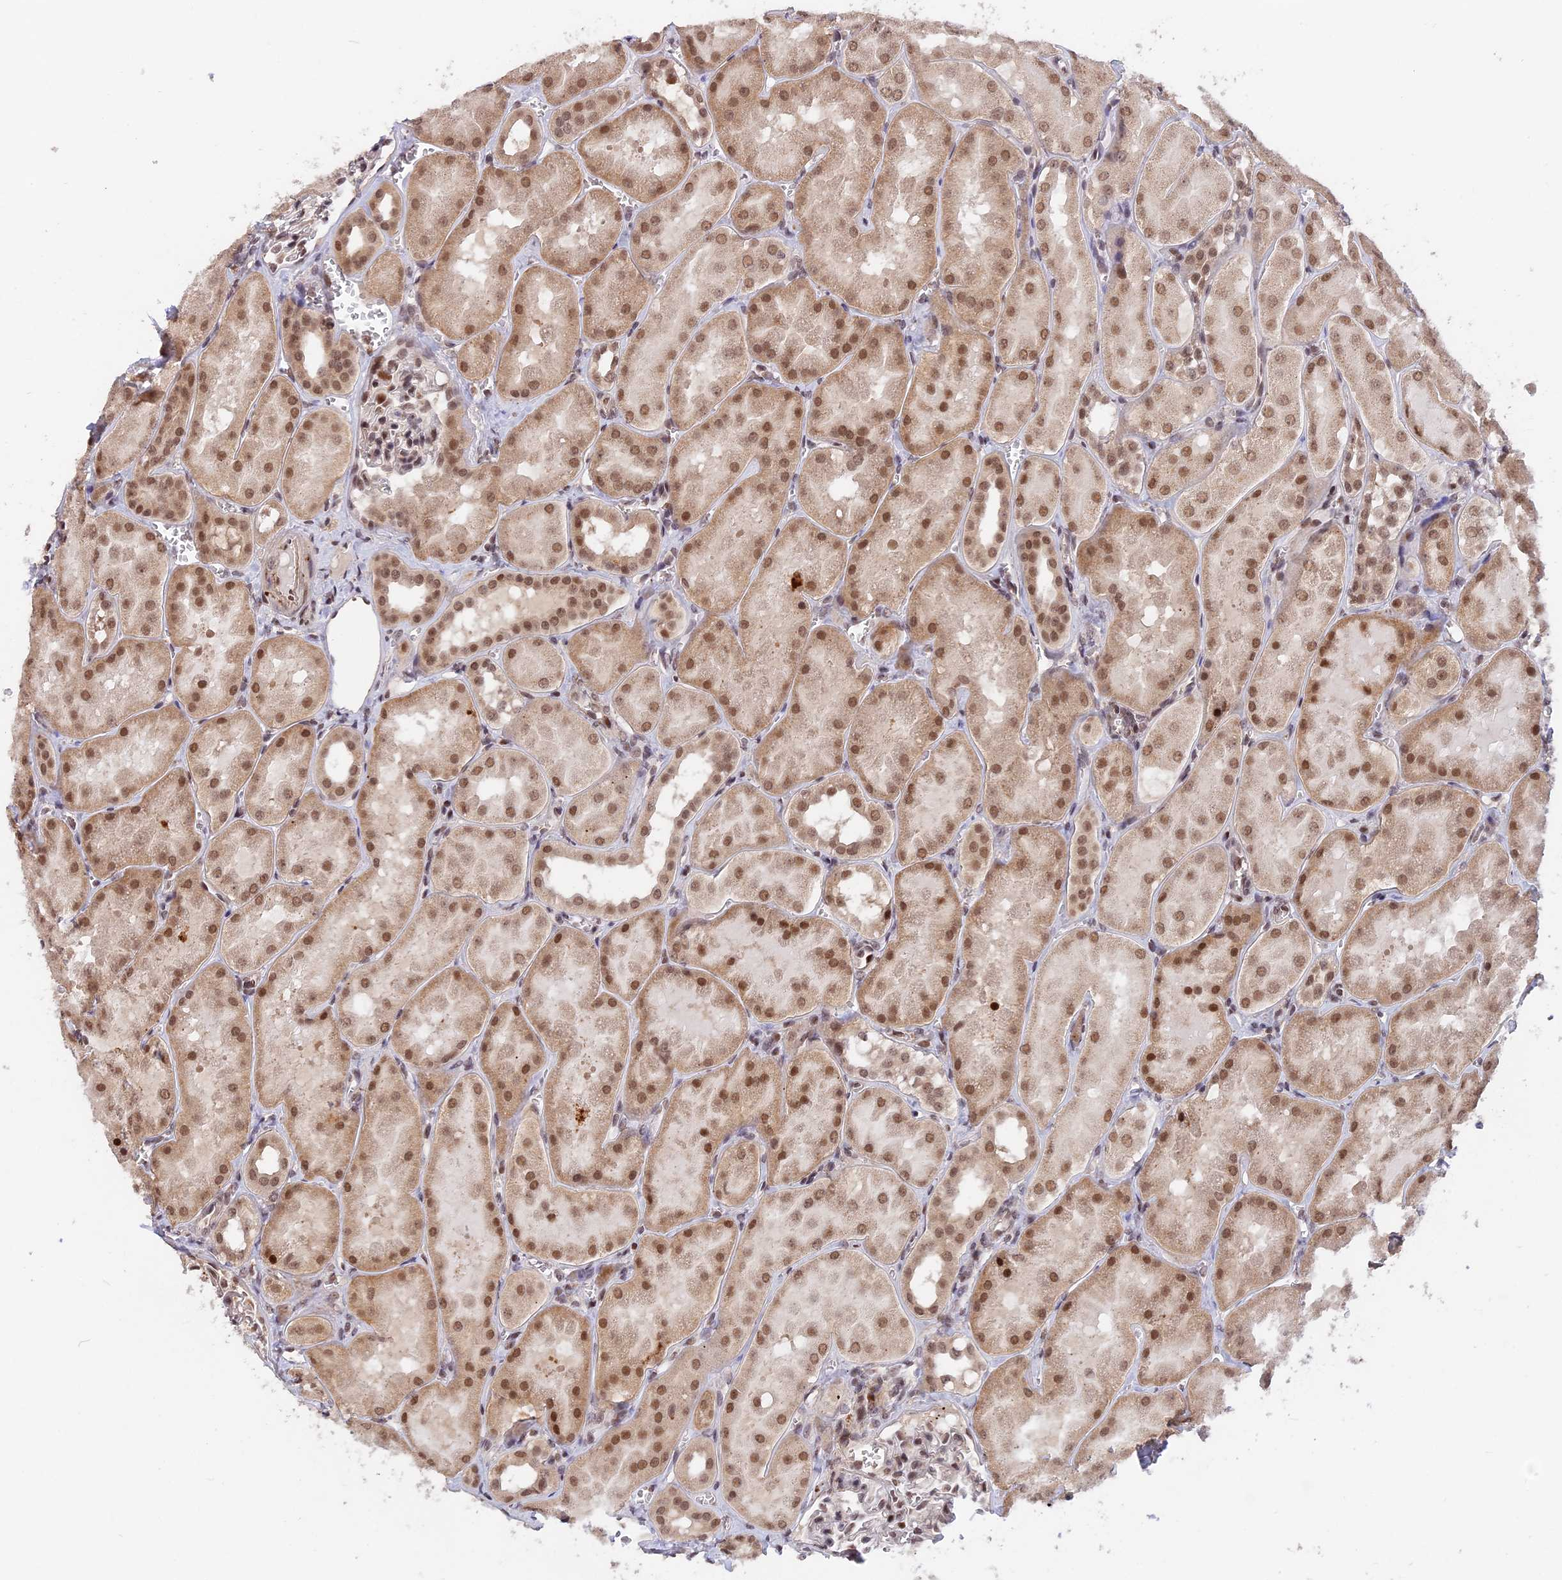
{"staining": {"intensity": "moderate", "quantity": "25%-75%", "location": "nuclear"}, "tissue": "kidney", "cell_type": "Cells in glomeruli", "image_type": "normal", "snomed": [{"axis": "morphology", "description": "Normal tissue, NOS"}, {"axis": "topography", "description": "Kidney"}, {"axis": "topography", "description": "Urinary bladder"}], "caption": "Immunohistochemistry (IHC) histopathology image of benign human kidney stained for a protein (brown), which exhibits medium levels of moderate nuclear positivity in about 25%-75% of cells in glomeruli.", "gene": "POLR2C", "patient": {"sex": "male", "age": 16}}